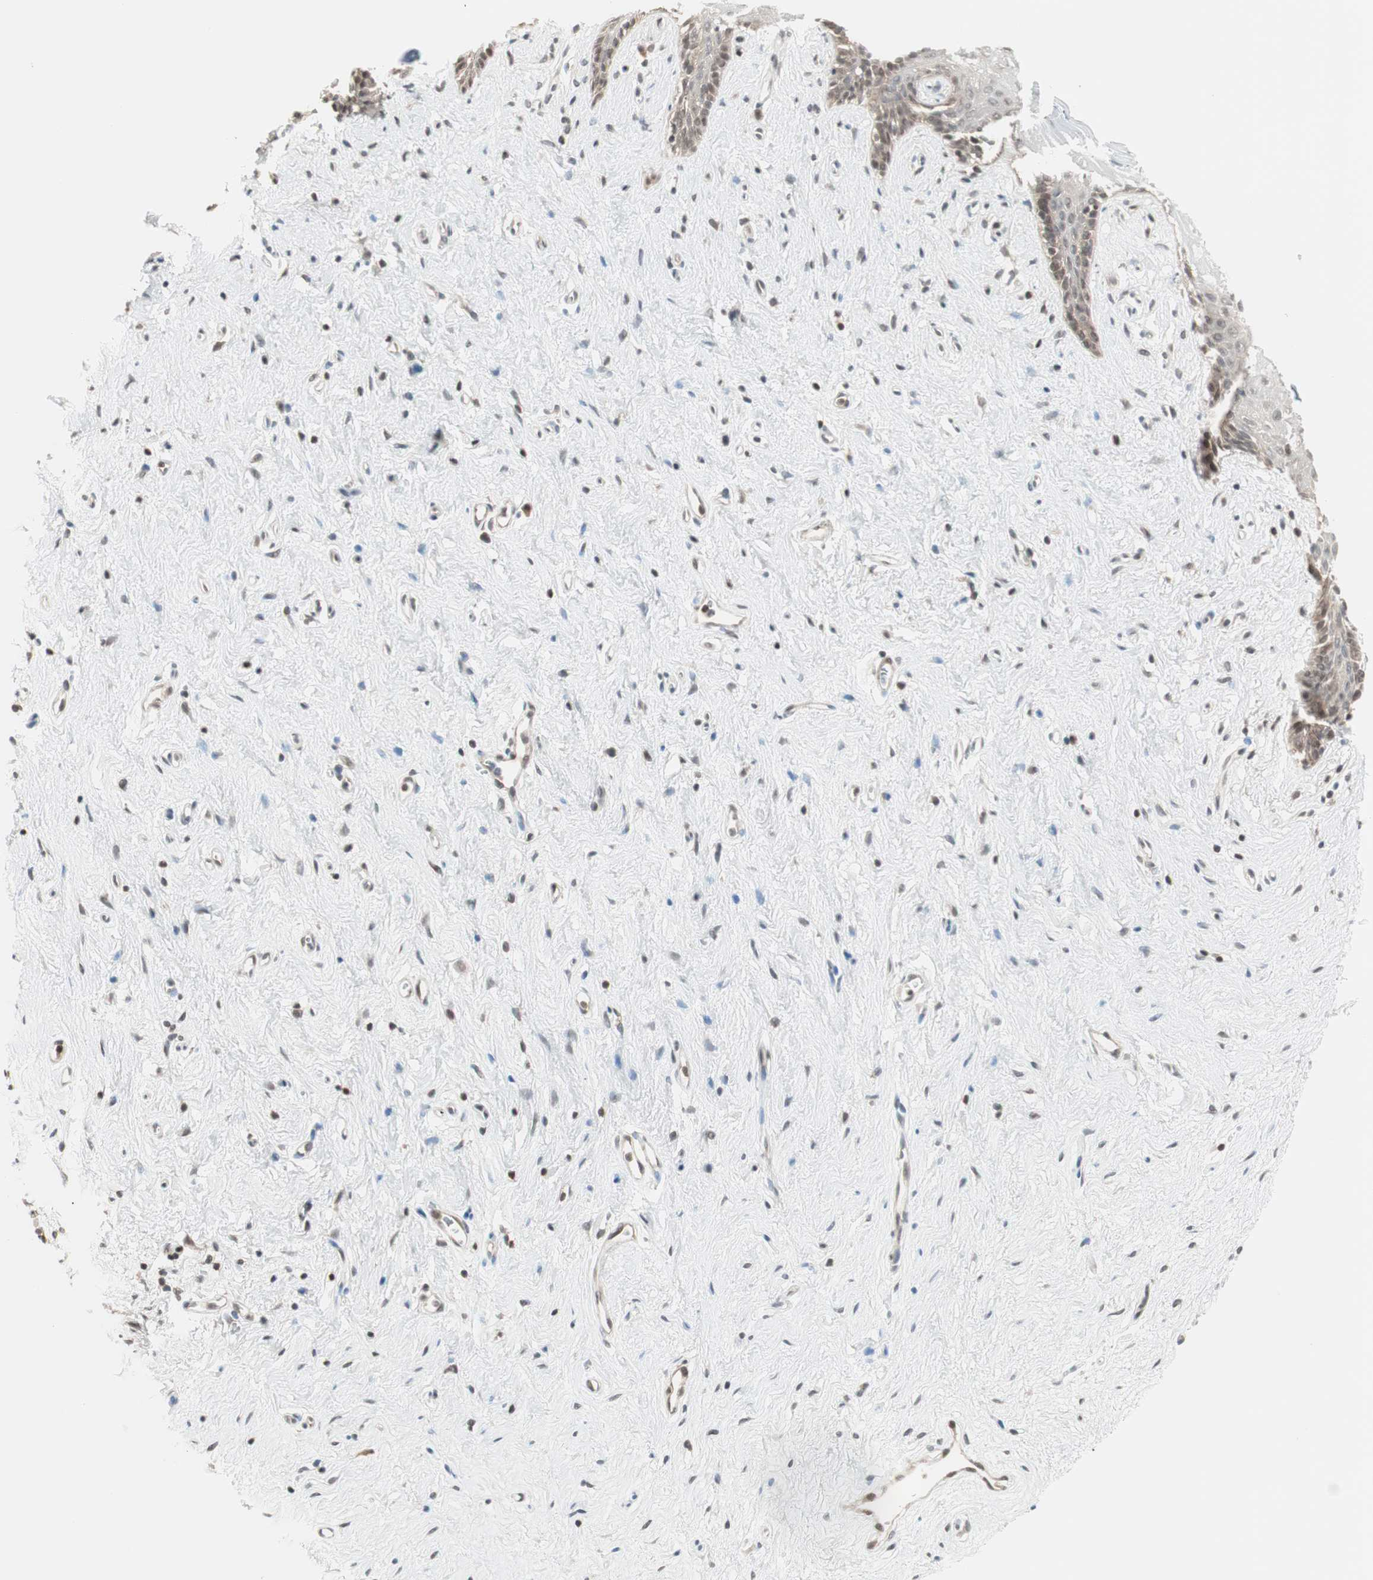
{"staining": {"intensity": "moderate", "quantity": "<25%", "location": "nuclear"}, "tissue": "vagina", "cell_type": "Squamous epithelial cells", "image_type": "normal", "snomed": [{"axis": "morphology", "description": "Normal tissue, NOS"}, {"axis": "topography", "description": "Vagina"}], "caption": "Normal vagina displays moderate nuclear staining in approximately <25% of squamous epithelial cells, visualized by immunohistochemistry.", "gene": "UBE2I", "patient": {"sex": "female", "age": 44}}